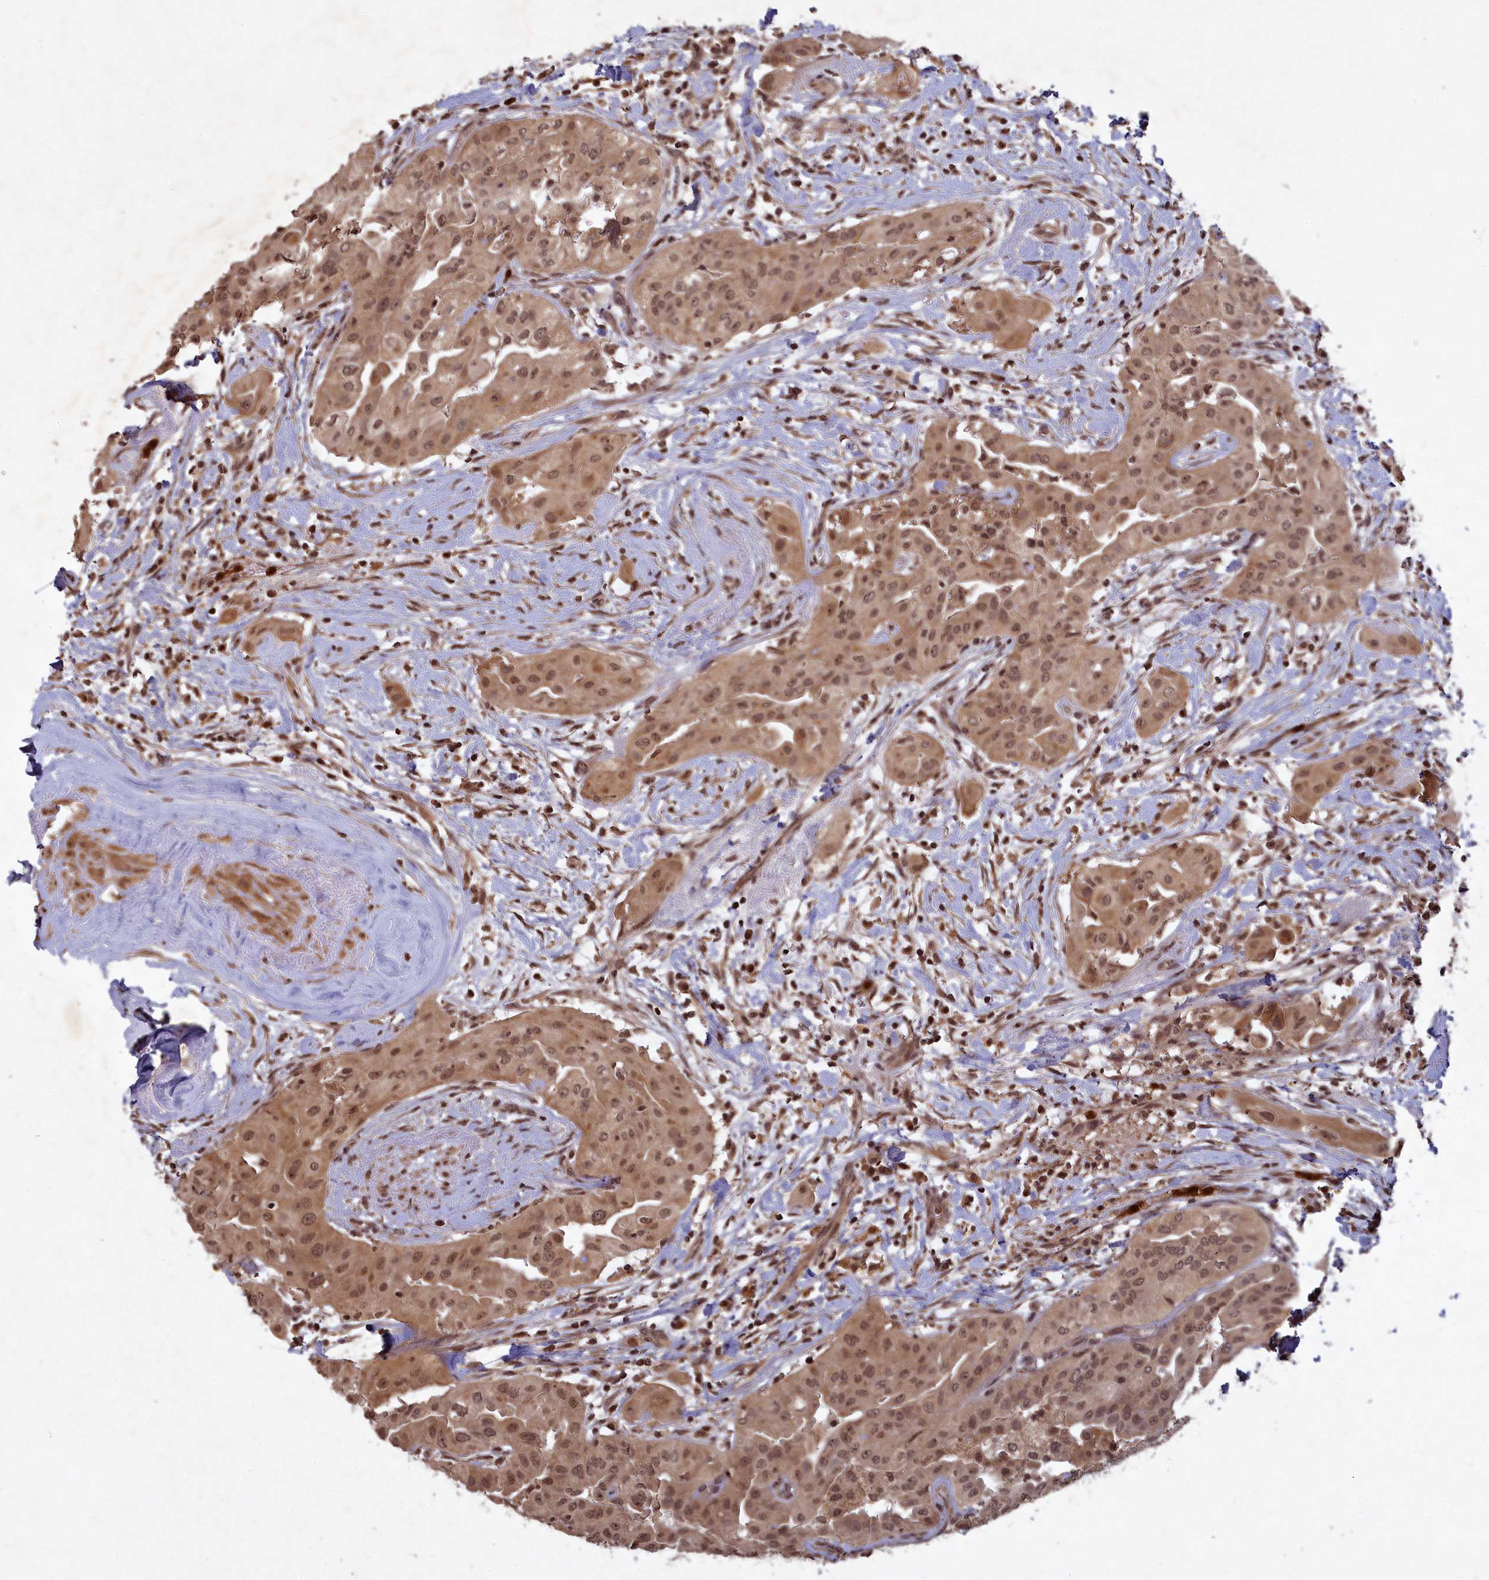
{"staining": {"intensity": "moderate", "quantity": ">75%", "location": "cytoplasmic/membranous,nuclear"}, "tissue": "thyroid cancer", "cell_type": "Tumor cells", "image_type": "cancer", "snomed": [{"axis": "morphology", "description": "Papillary adenocarcinoma, NOS"}, {"axis": "topography", "description": "Thyroid gland"}], "caption": "This photomicrograph shows immunohistochemistry (IHC) staining of thyroid cancer, with medium moderate cytoplasmic/membranous and nuclear positivity in about >75% of tumor cells.", "gene": "SRMS", "patient": {"sex": "female", "age": 59}}